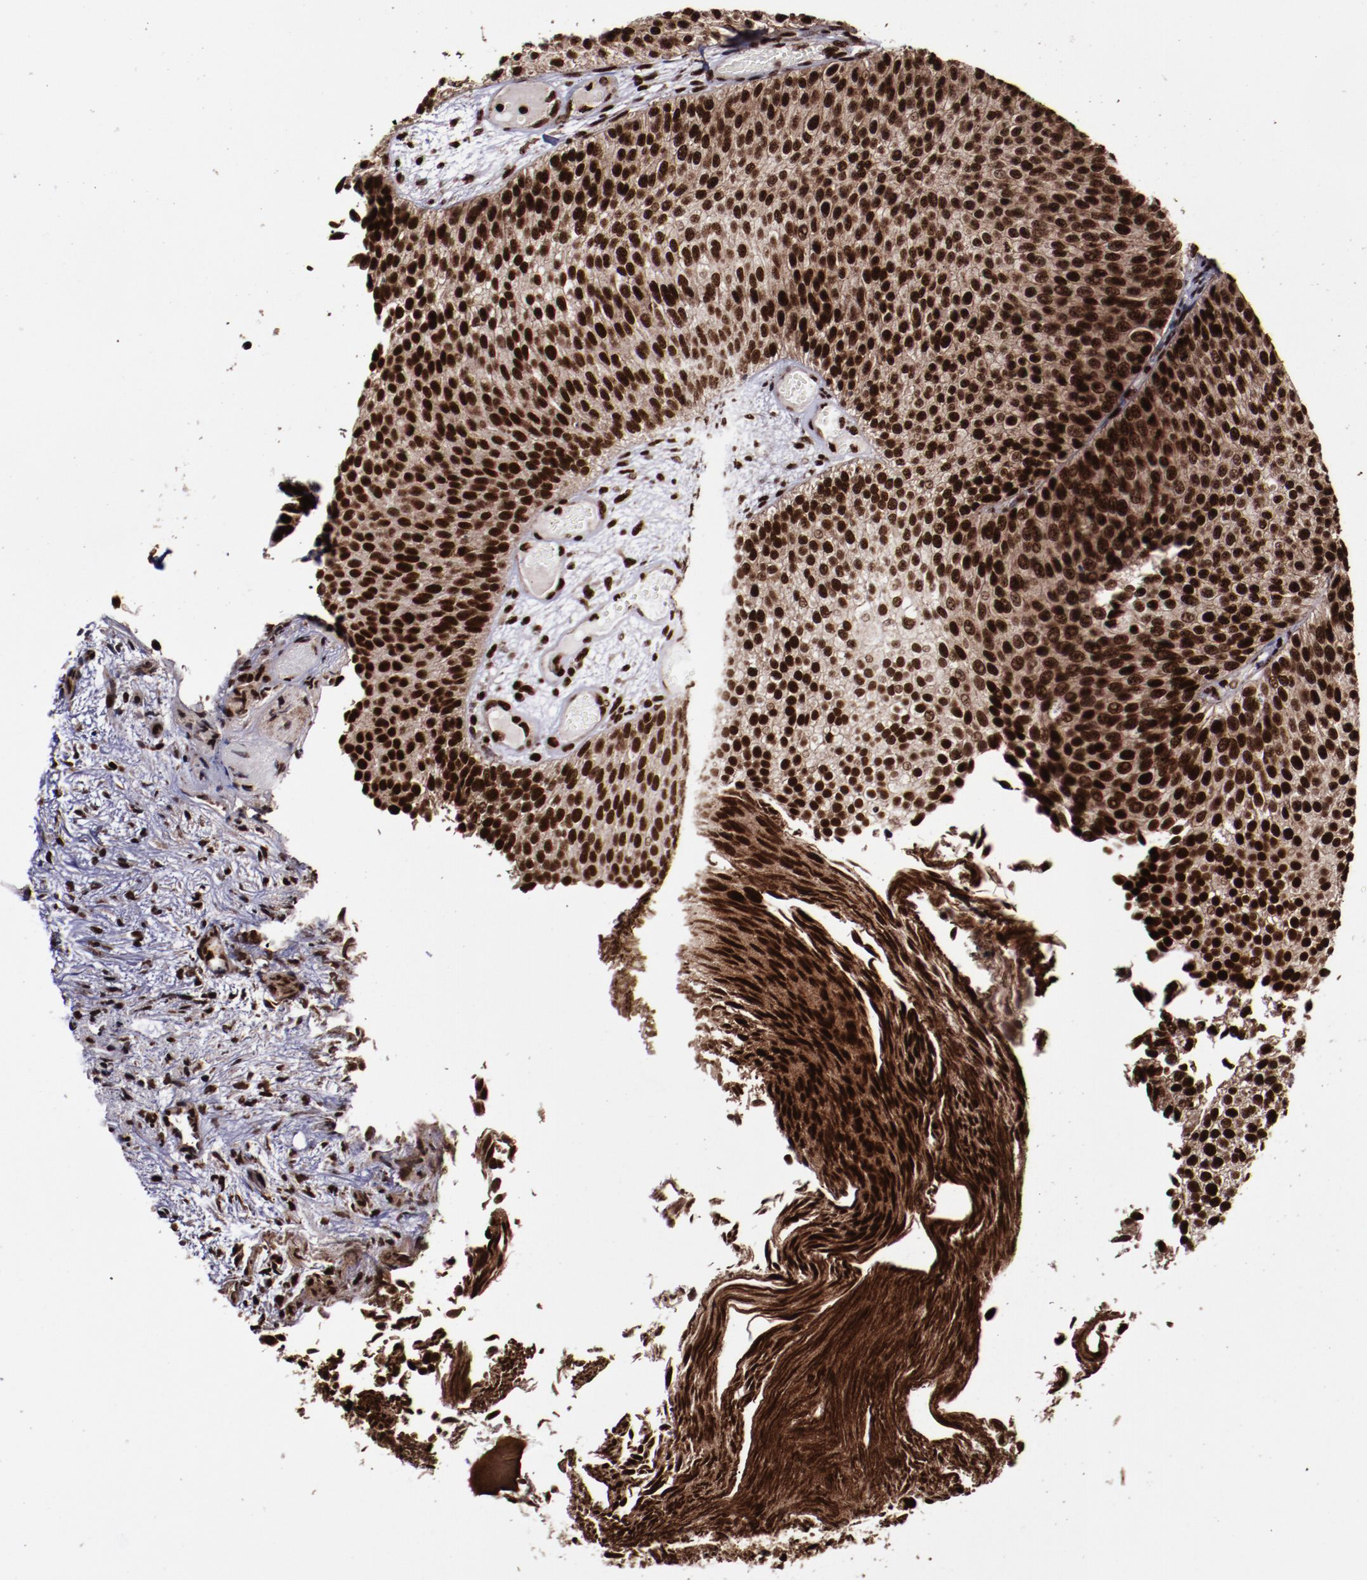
{"staining": {"intensity": "strong", "quantity": ">75%", "location": "cytoplasmic/membranous,nuclear"}, "tissue": "urothelial cancer", "cell_type": "Tumor cells", "image_type": "cancer", "snomed": [{"axis": "morphology", "description": "Urothelial carcinoma, Low grade"}, {"axis": "topography", "description": "Urinary bladder"}], "caption": "Immunohistochemical staining of urothelial cancer reveals high levels of strong cytoplasmic/membranous and nuclear positivity in approximately >75% of tumor cells.", "gene": "SNW1", "patient": {"sex": "male", "age": 84}}